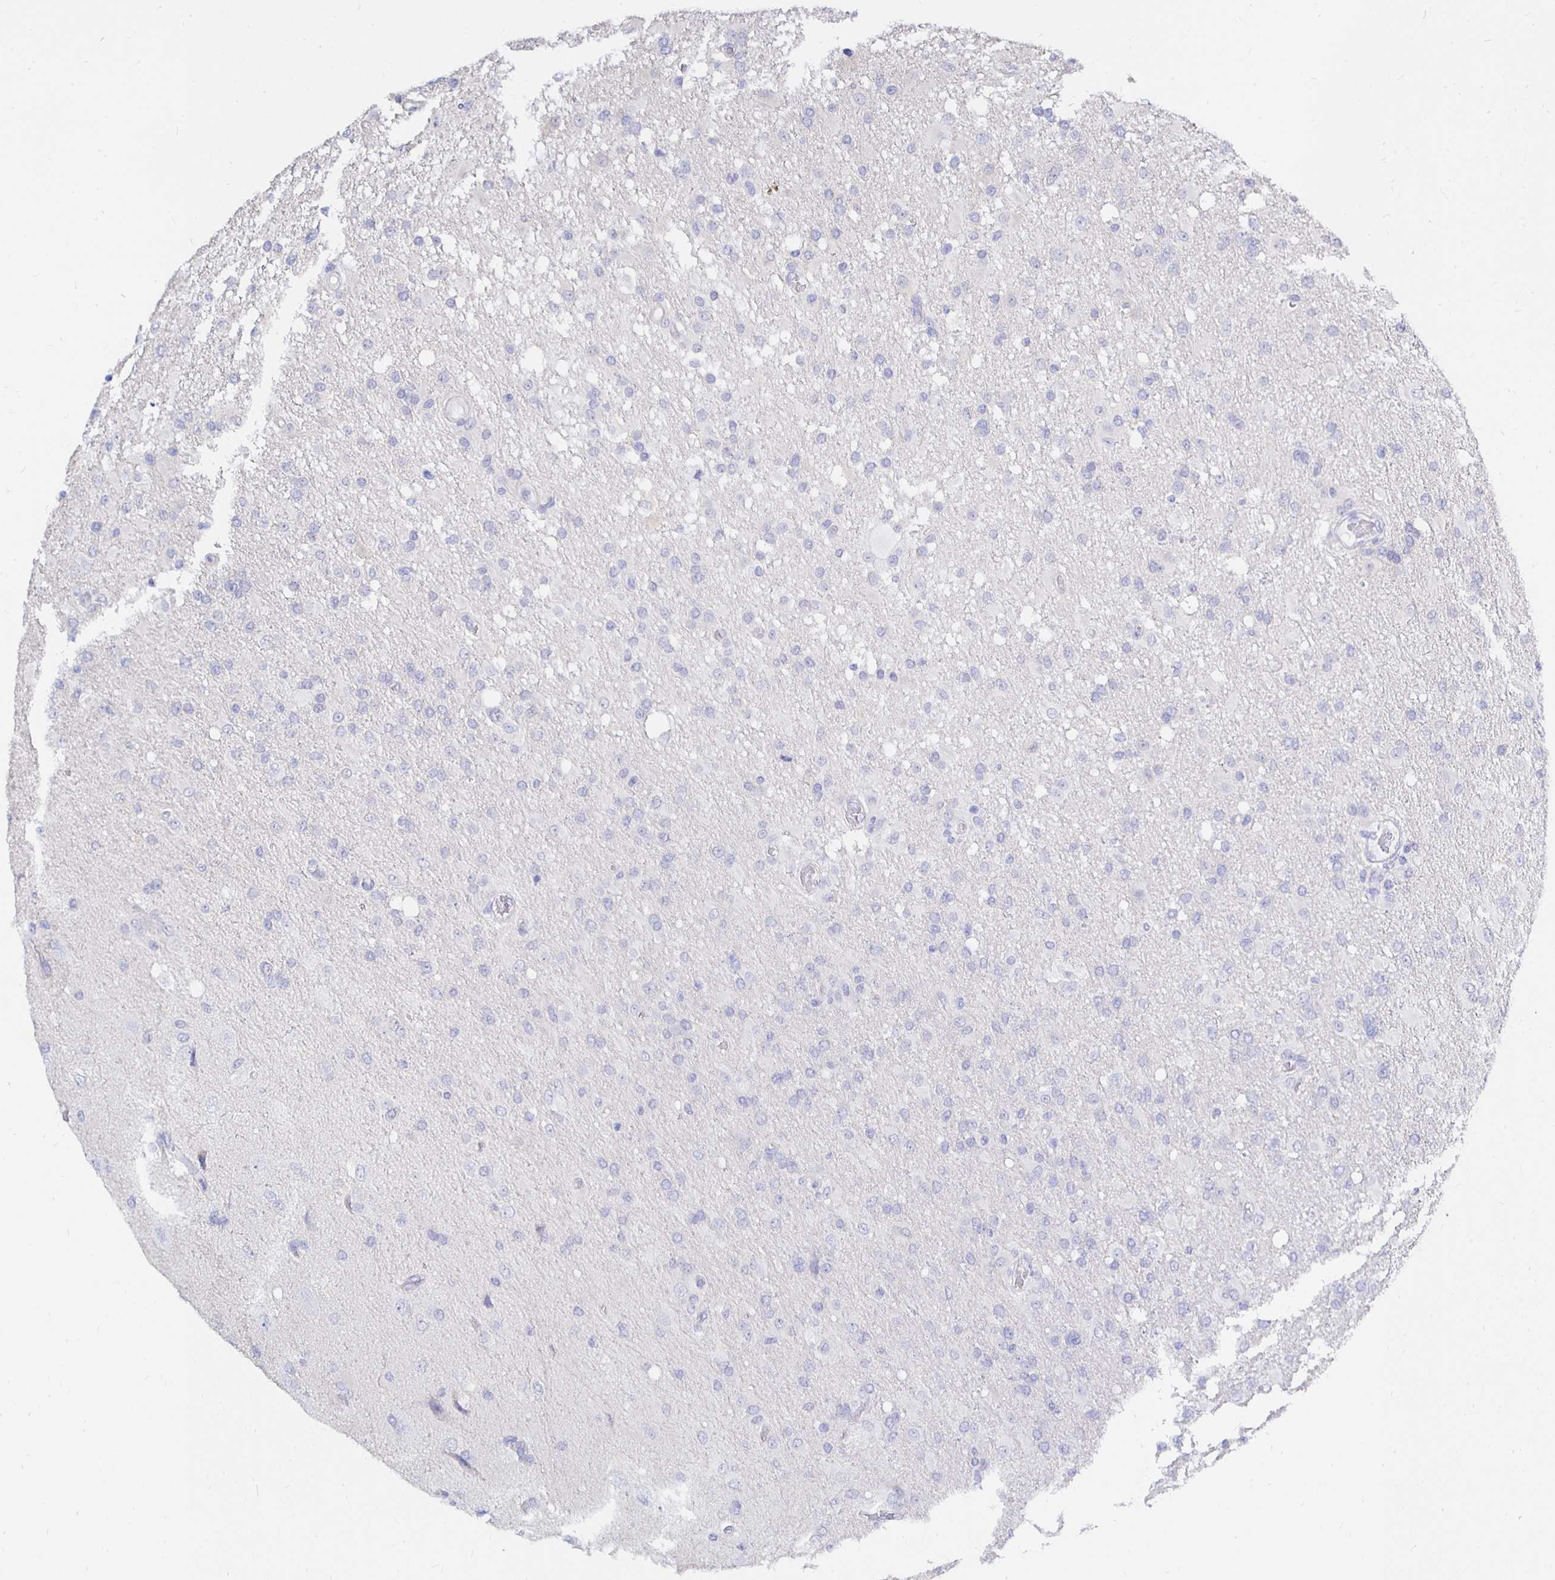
{"staining": {"intensity": "negative", "quantity": "none", "location": "none"}, "tissue": "glioma", "cell_type": "Tumor cells", "image_type": "cancer", "snomed": [{"axis": "morphology", "description": "Glioma, malignant, High grade"}, {"axis": "topography", "description": "Brain"}], "caption": "Tumor cells are negative for protein expression in human malignant glioma (high-grade).", "gene": "UMOD", "patient": {"sex": "male", "age": 53}}